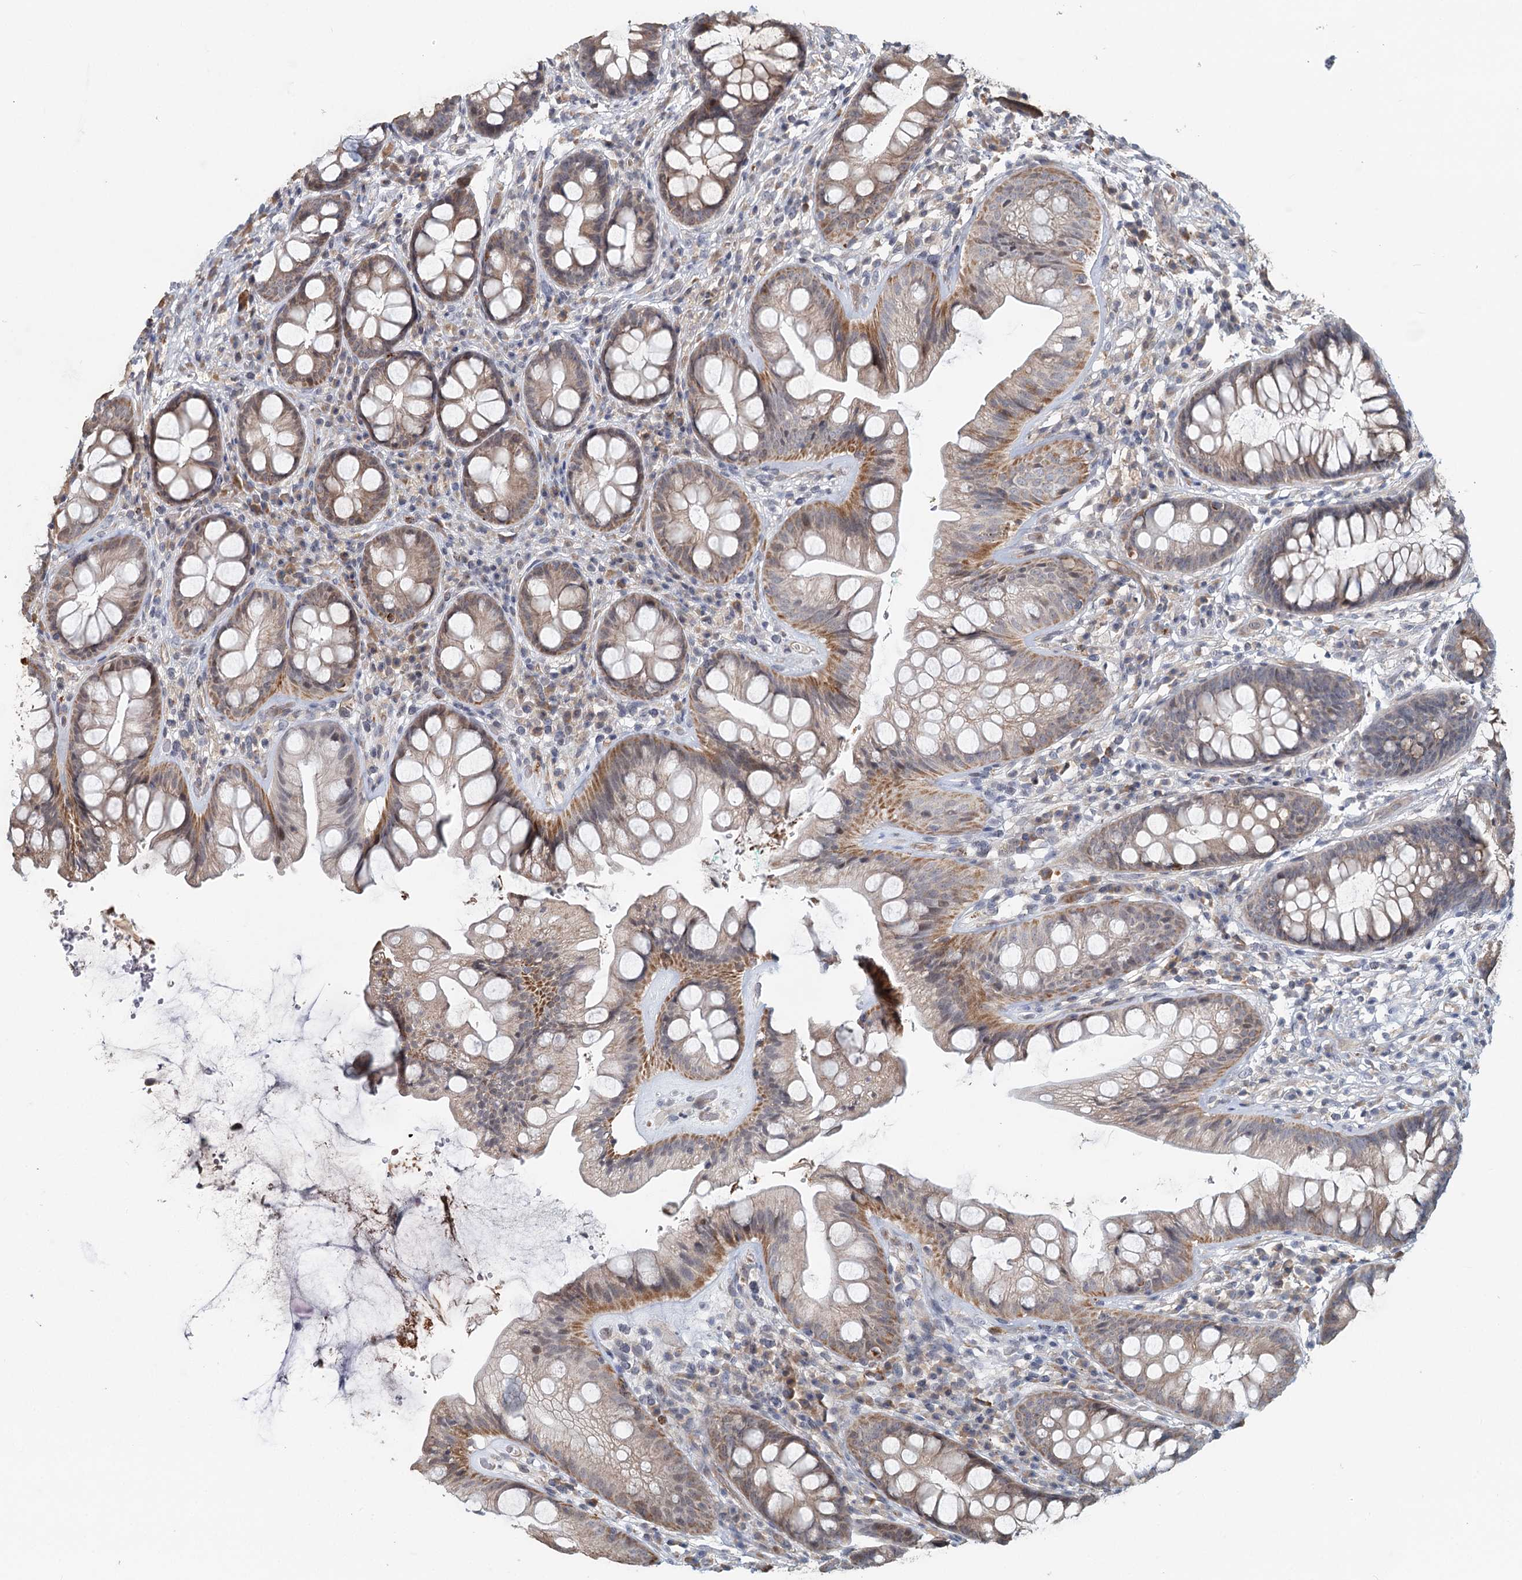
{"staining": {"intensity": "moderate", "quantity": ">75%", "location": "cytoplasmic/membranous"}, "tissue": "rectum", "cell_type": "Glandular cells", "image_type": "normal", "snomed": [{"axis": "morphology", "description": "Normal tissue, NOS"}, {"axis": "topography", "description": "Rectum"}], "caption": "IHC of benign rectum shows medium levels of moderate cytoplasmic/membranous positivity in approximately >75% of glandular cells.", "gene": "RNF111", "patient": {"sex": "male", "age": 74}}